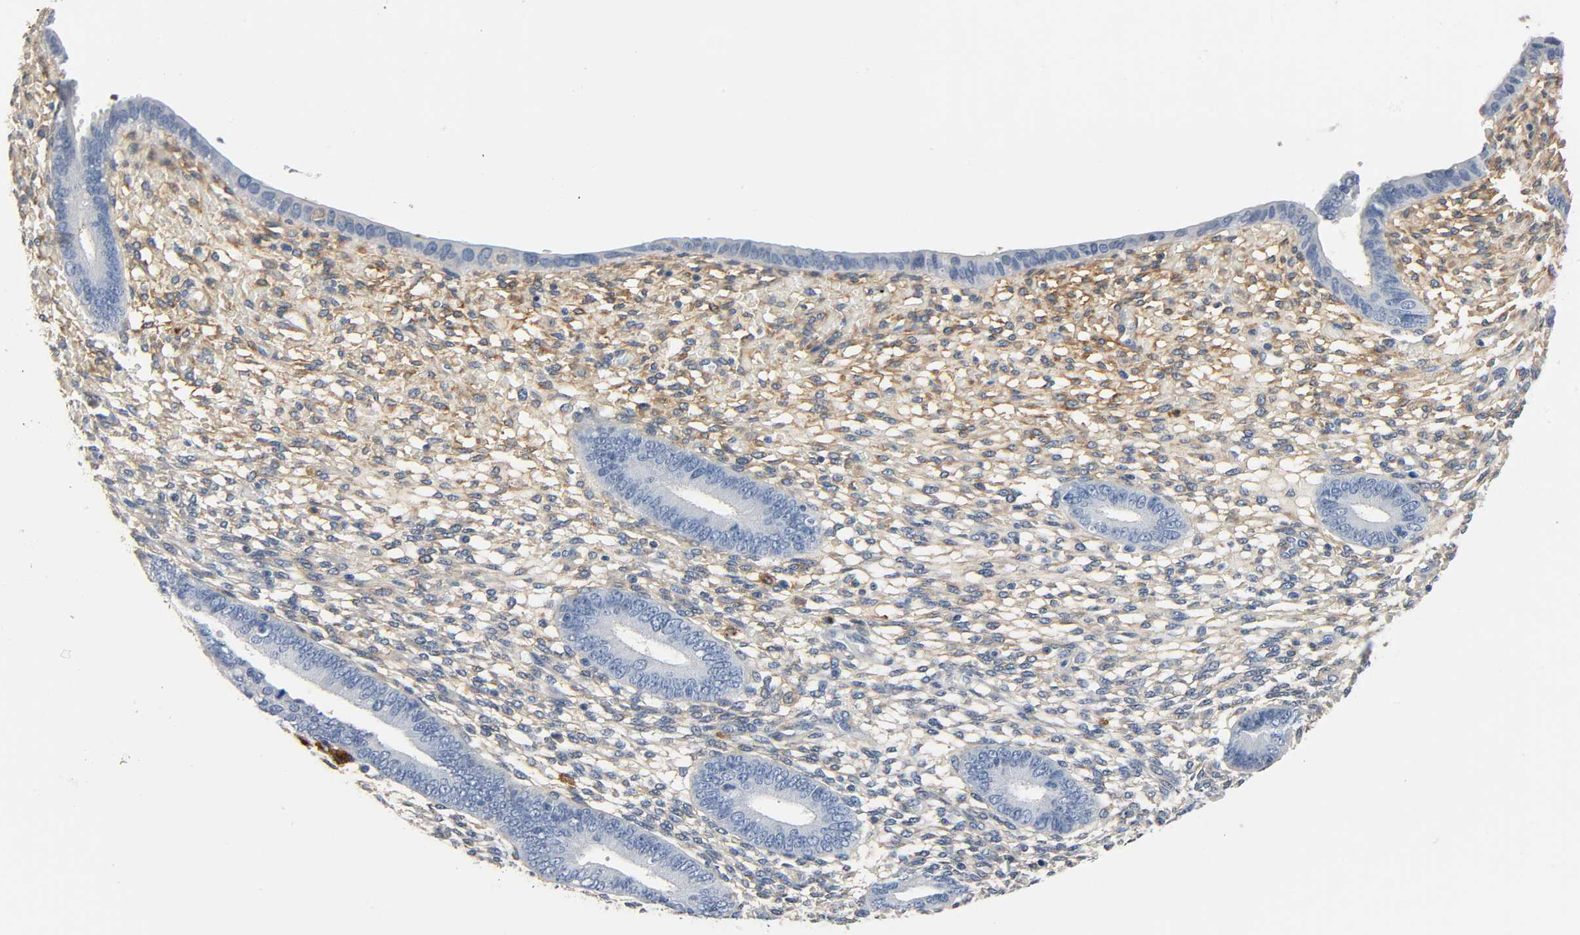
{"staining": {"intensity": "moderate", "quantity": "25%-75%", "location": "cytoplasmic/membranous"}, "tissue": "endometrium", "cell_type": "Cells in endometrial stroma", "image_type": "normal", "snomed": [{"axis": "morphology", "description": "Normal tissue, NOS"}, {"axis": "topography", "description": "Endometrium"}], "caption": "Cells in endometrial stroma exhibit moderate cytoplasmic/membranous positivity in approximately 25%-75% of cells in unremarkable endometrium. (Brightfield microscopy of DAB IHC at high magnification).", "gene": "ANPEP", "patient": {"sex": "female", "age": 42}}